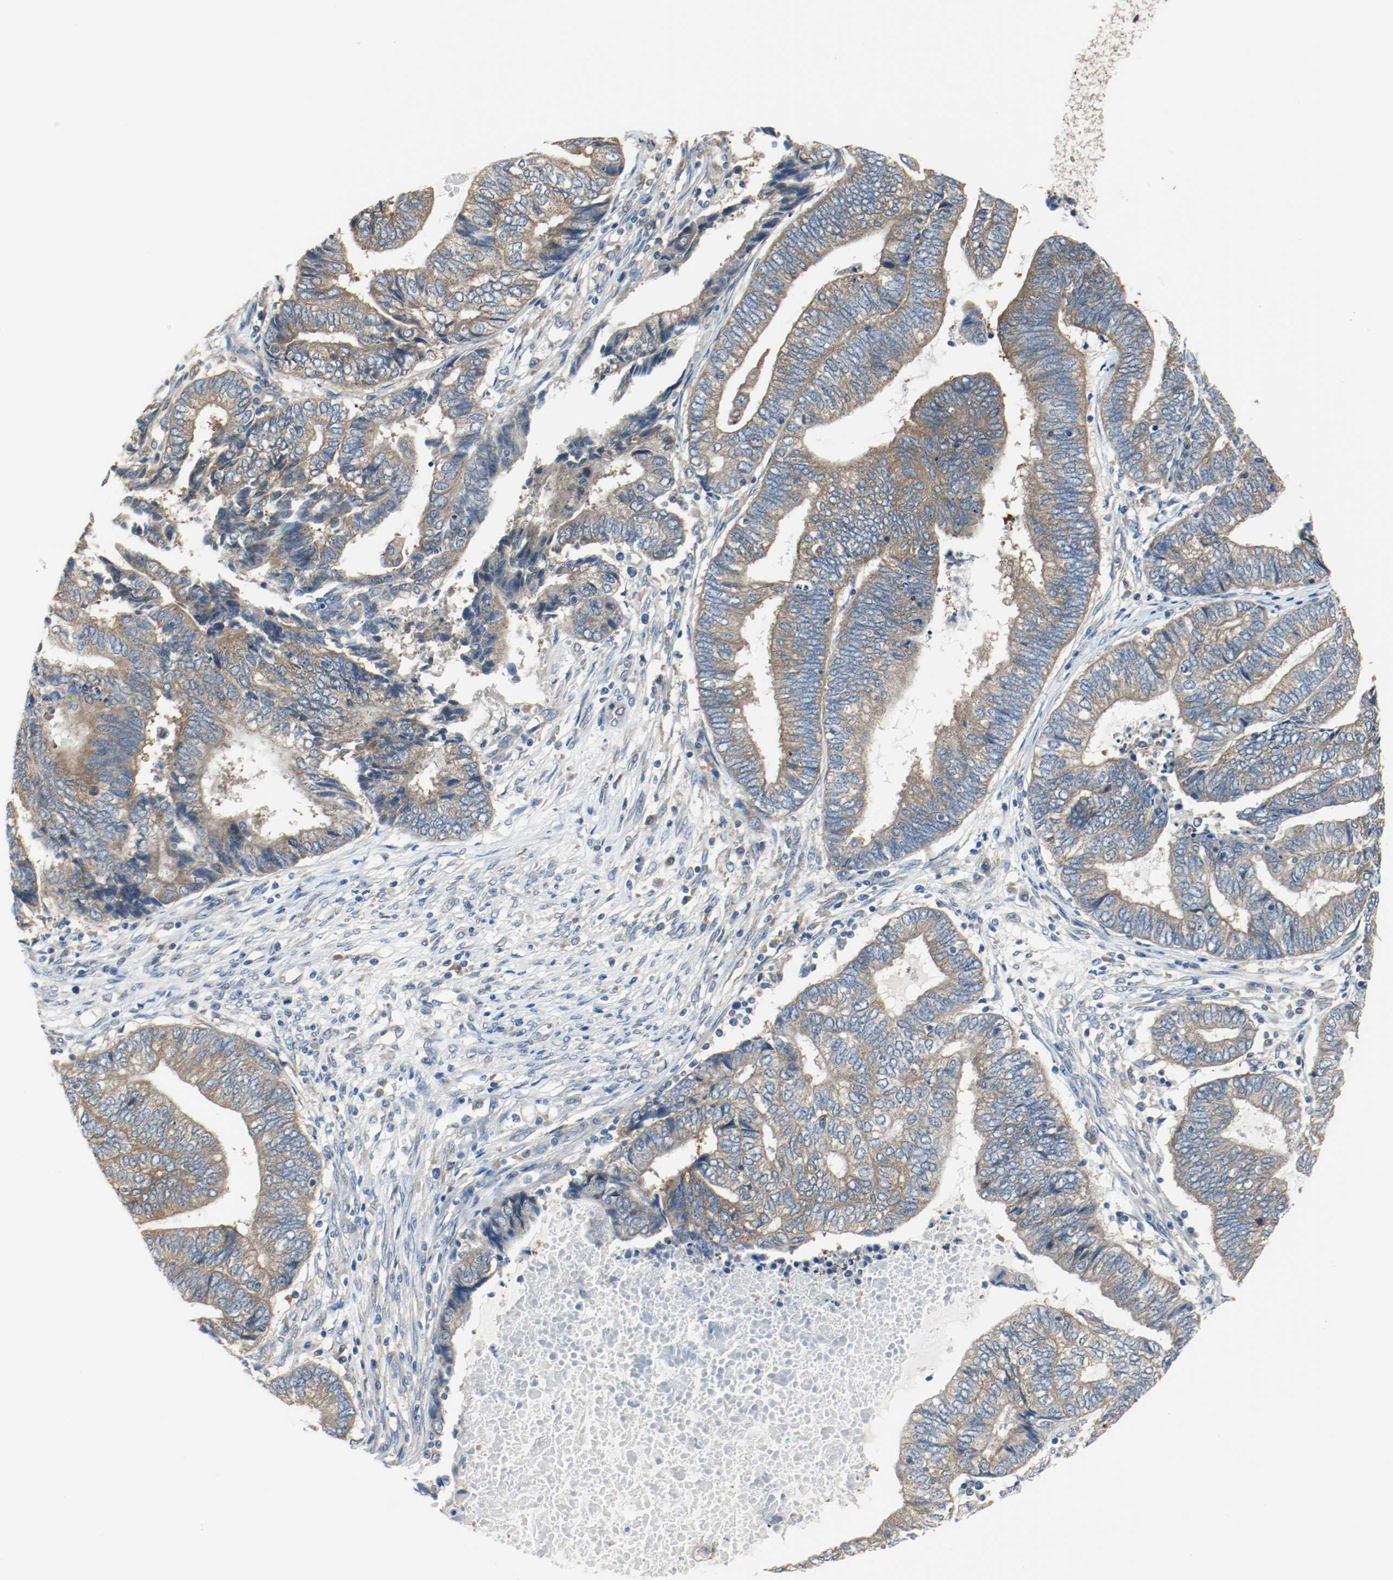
{"staining": {"intensity": "moderate", "quantity": ">75%", "location": "cytoplasmic/membranous"}, "tissue": "endometrial cancer", "cell_type": "Tumor cells", "image_type": "cancer", "snomed": [{"axis": "morphology", "description": "Adenocarcinoma, NOS"}, {"axis": "topography", "description": "Uterus"}, {"axis": "topography", "description": "Endometrium"}], "caption": "Moderate cytoplasmic/membranous expression is identified in about >75% of tumor cells in endometrial cancer.", "gene": "HGS", "patient": {"sex": "female", "age": 70}}